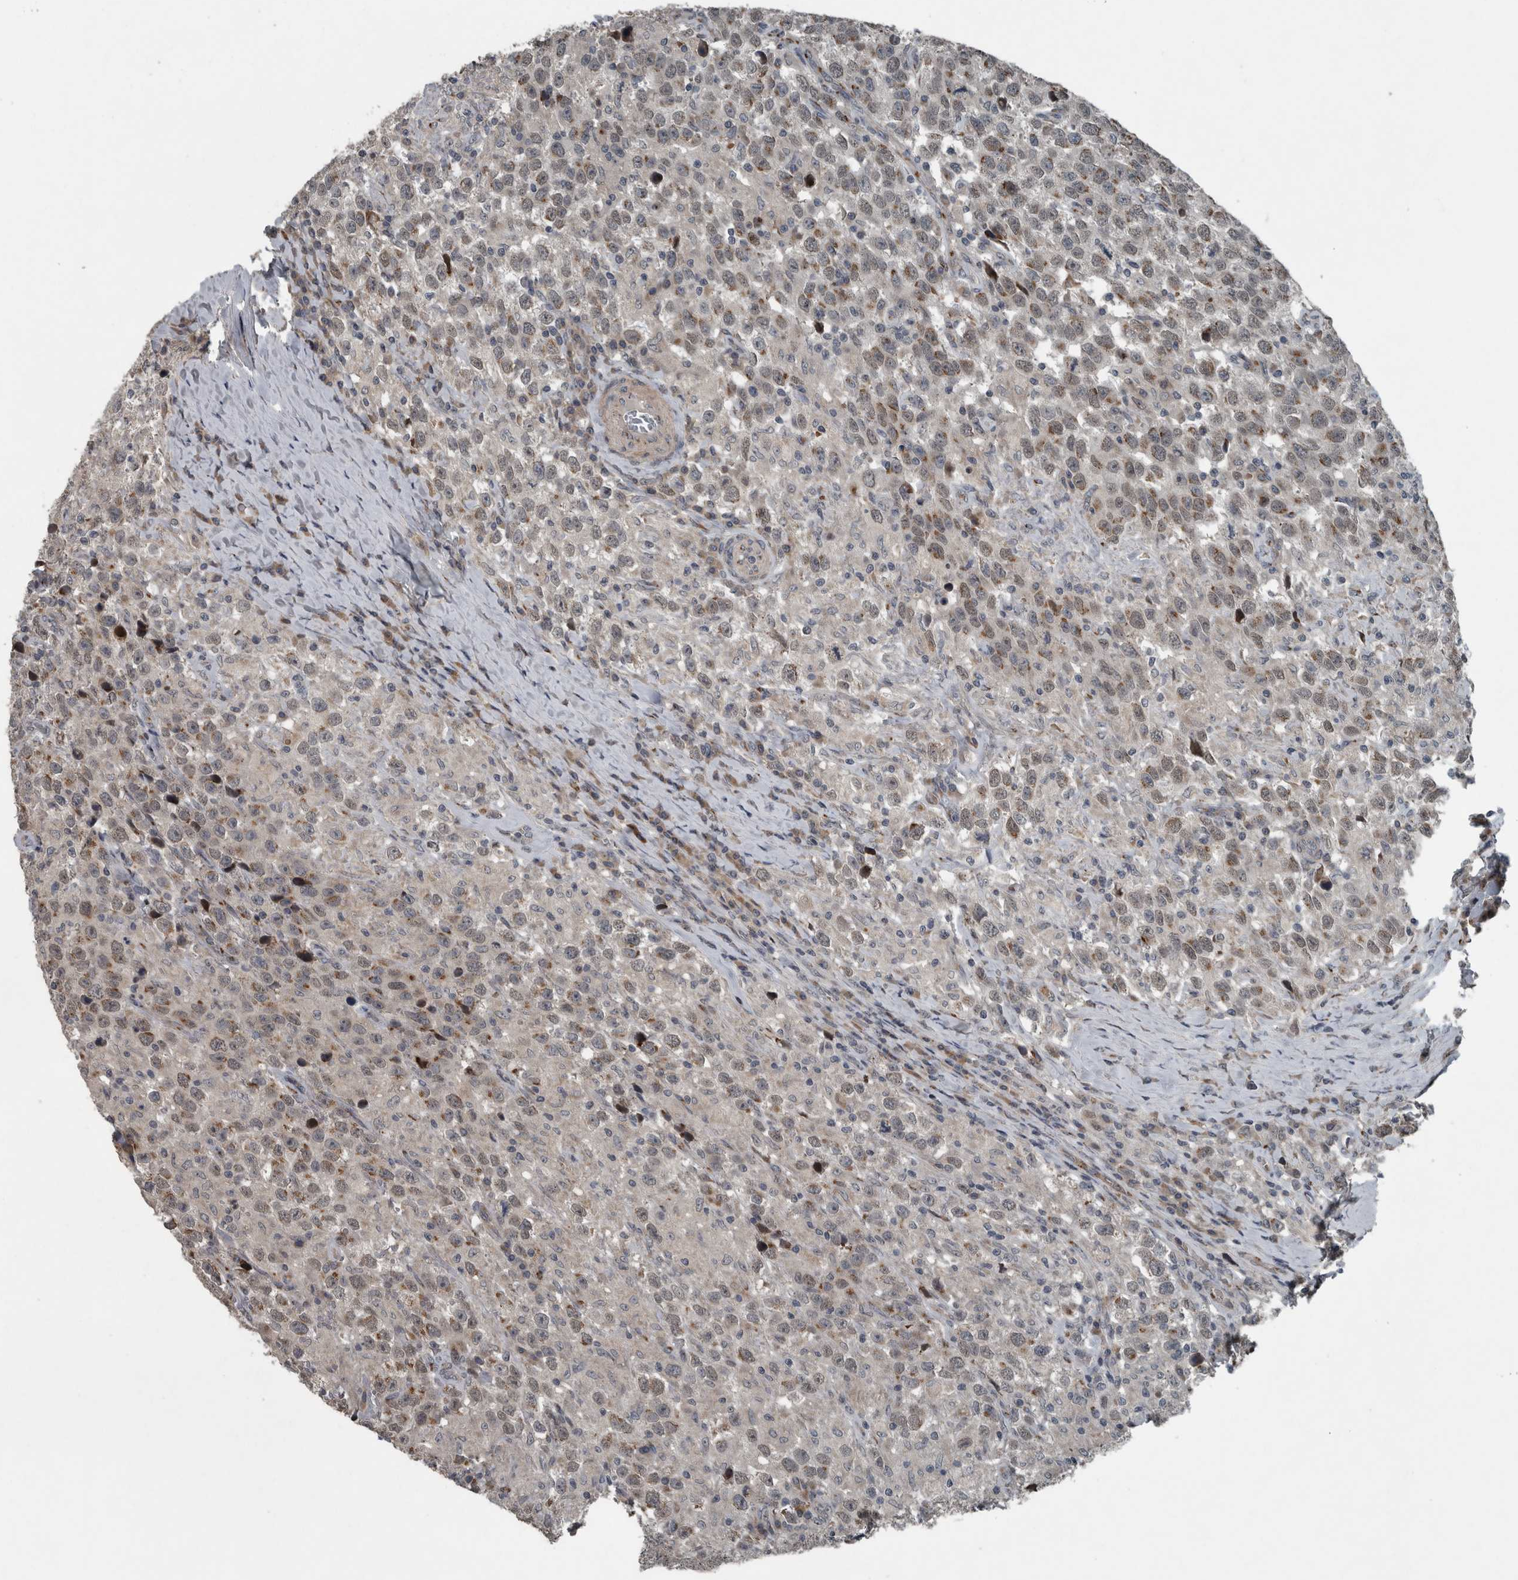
{"staining": {"intensity": "moderate", "quantity": "25%-75%", "location": "cytoplasmic/membranous"}, "tissue": "testis cancer", "cell_type": "Tumor cells", "image_type": "cancer", "snomed": [{"axis": "morphology", "description": "Seminoma, NOS"}, {"axis": "topography", "description": "Testis"}], "caption": "Protein expression analysis of human testis cancer (seminoma) reveals moderate cytoplasmic/membranous expression in approximately 25%-75% of tumor cells. The protein of interest is stained brown, and the nuclei are stained in blue (DAB IHC with brightfield microscopy, high magnification).", "gene": "ZNF345", "patient": {"sex": "male", "age": 41}}